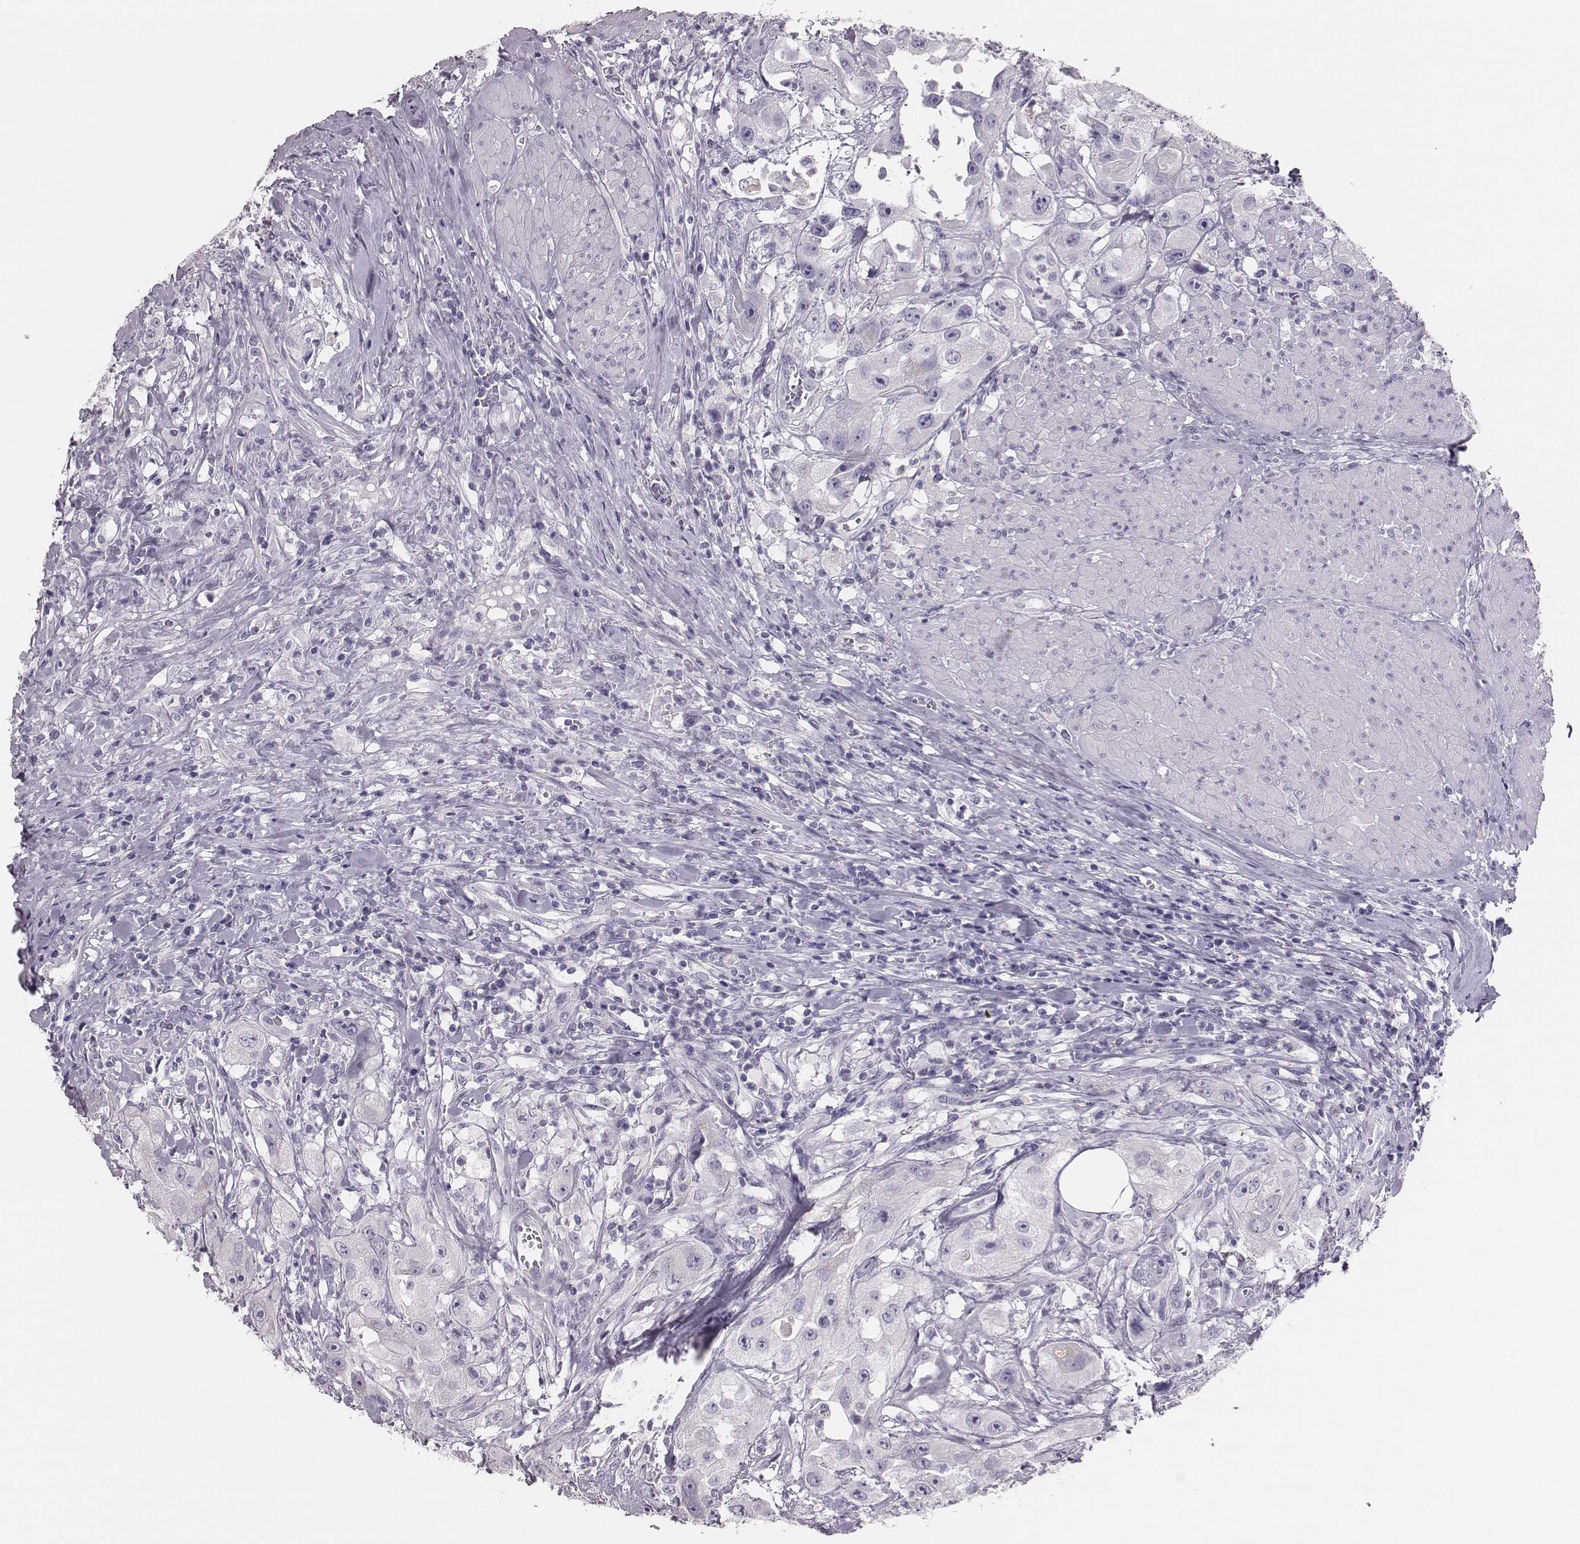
{"staining": {"intensity": "negative", "quantity": "none", "location": "none"}, "tissue": "urothelial cancer", "cell_type": "Tumor cells", "image_type": "cancer", "snomed": [{"axis": "morphology", "description": "Urothelial carcinoma, High grade"}, {"axis": "topography", "description": "Urinary bladder"}], "caption": "An IHC histopathology image of urothelial cancer is shown. There is no staining in tumor cells of urothelial cancer.", "gene": "H1-6", "patient": {"sex": "male", "age": 79}}